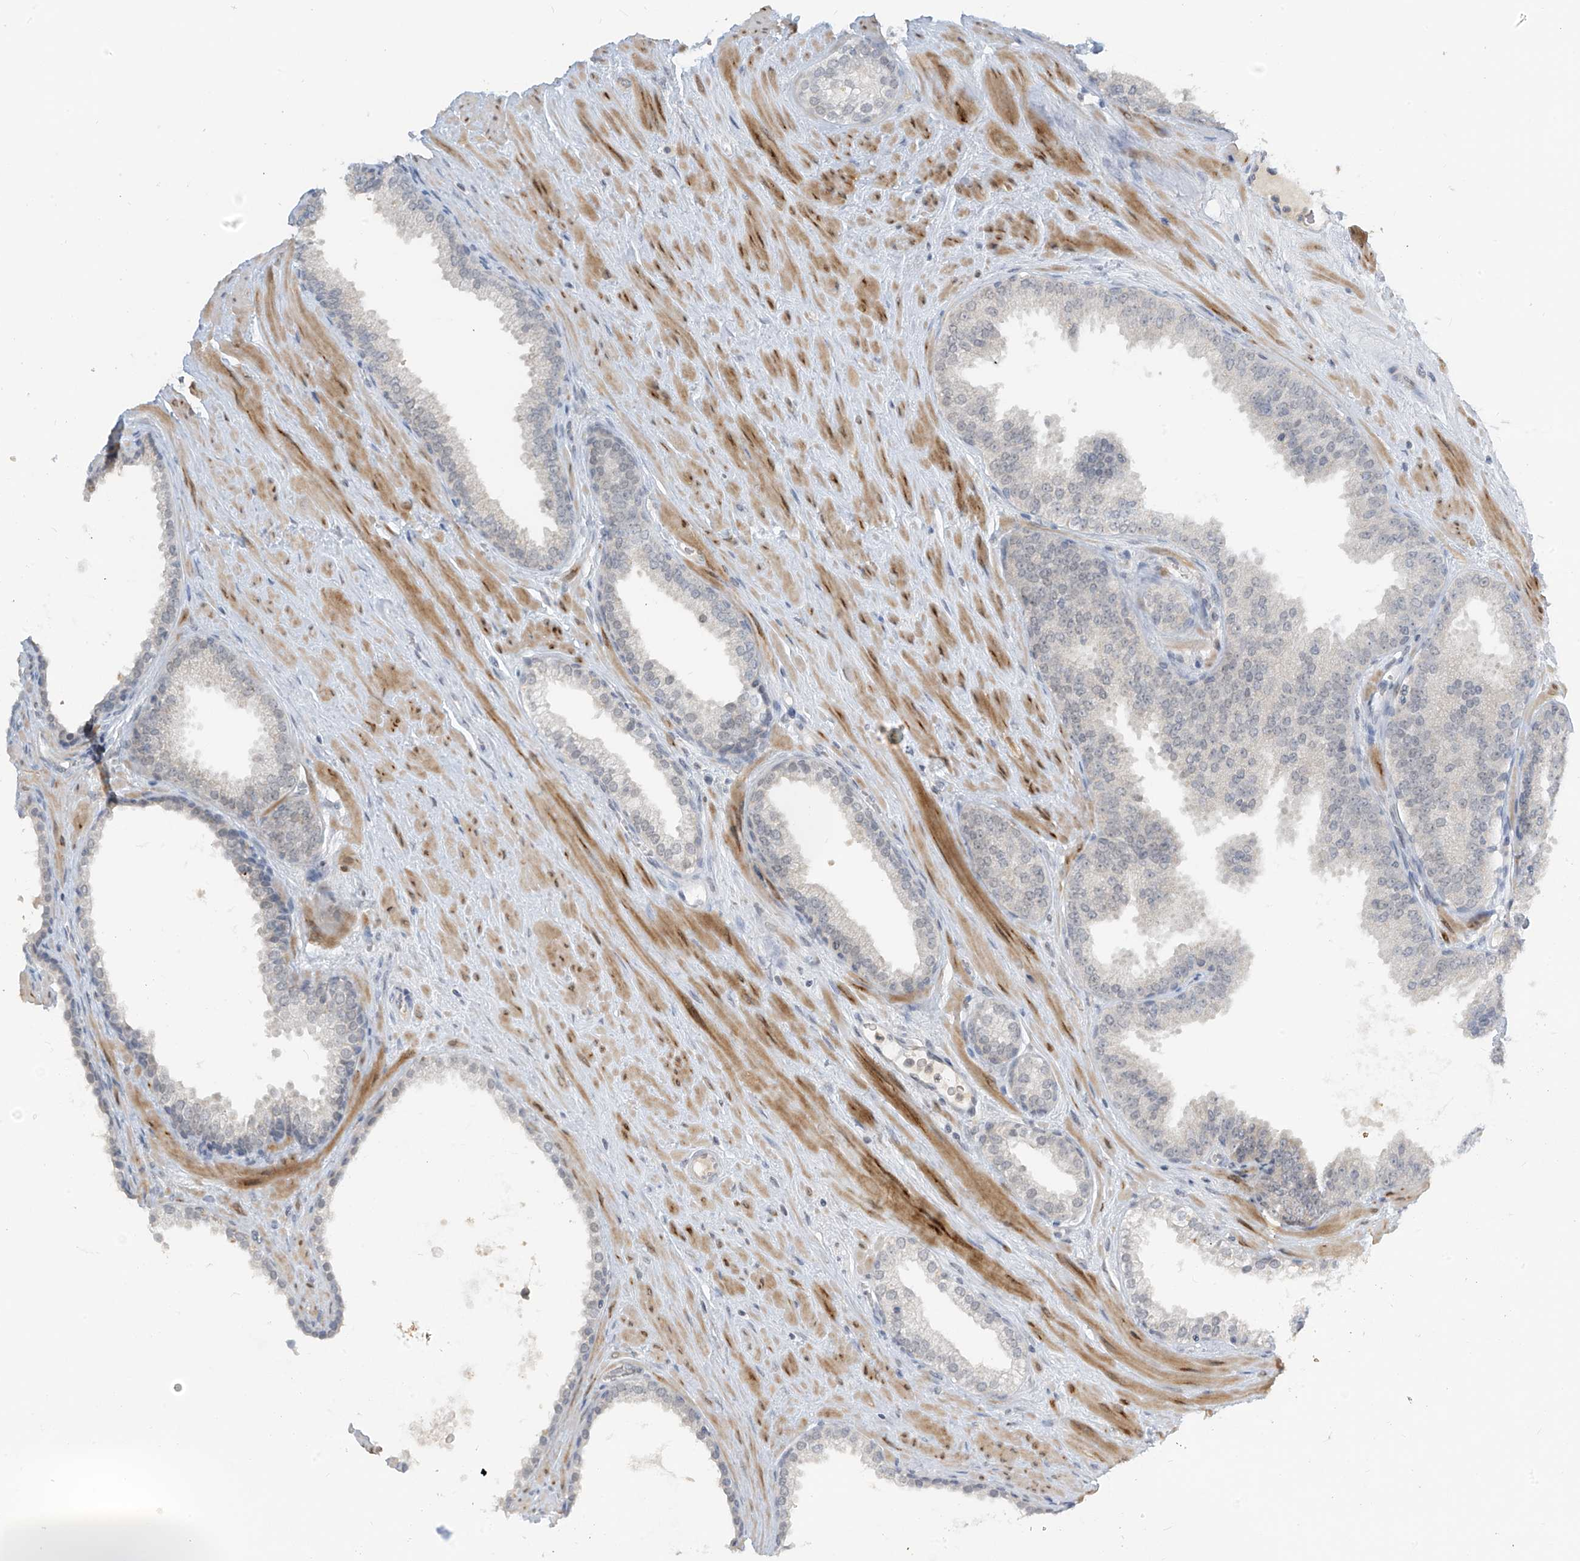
{"staining": {"intensity": "negative", "quantity": "none", "location": "none"}, "tissue": "prostate cancer", "cell_type": "Tumor cells", "image_type": "cancer", "snomed": [{"axis": "morphology", "description": "Adenocarcinoma, Low grade"}, {"axis": "topography", "description": "Prostate"}], "caption": "Tumor cells show no significant positivity in prostate adenocarcinoma (low-grade). (DAB (3,3'-diaminobenzidine) immunohistochemistry with hematoxylin counter stain).", "gene": "METAP1D", "patient": {"sex": "male", "age": 62}}